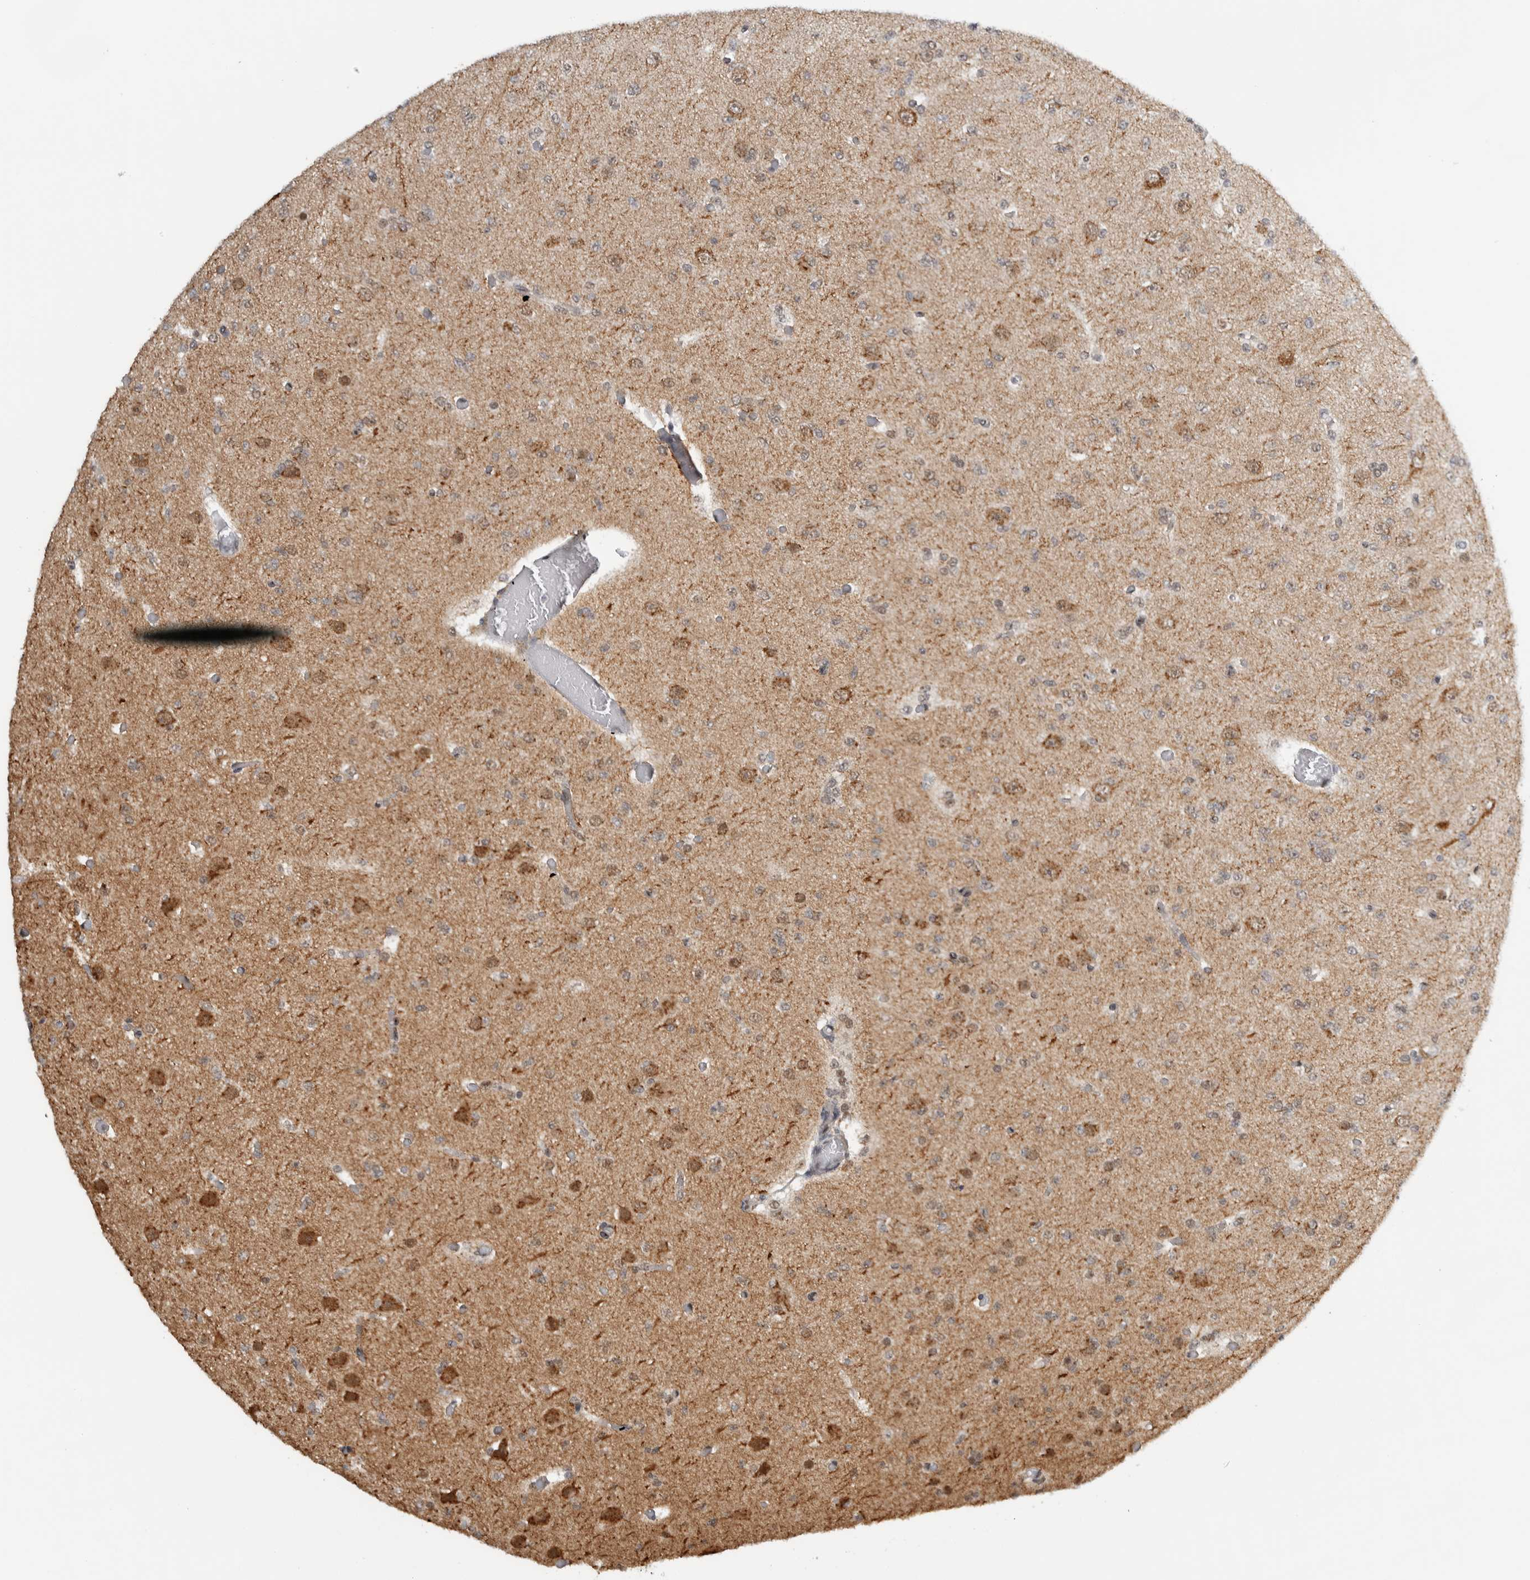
{"staining": {"intensity": "weak", "quantity": "25%-75%", "location": "cytoplasmic/membranous,nuclear"}, "tissue": "glioma", "cell_type": "Tumor cells", "image_type": "cancer", "snomed": [{"axis": "morphology", "description": "Glioma, malignant, Low grade"}, {"axis": "topography", "description": "Brain"}], "caption": "This is an image of IHC staining of malignant low-grade glioma, which shows weak positivity in the cytoplasmic/membranous and nuclear of tumor cells.", "gene": "ZMYND8", "patient": {"sex": "female", "age": 22}}